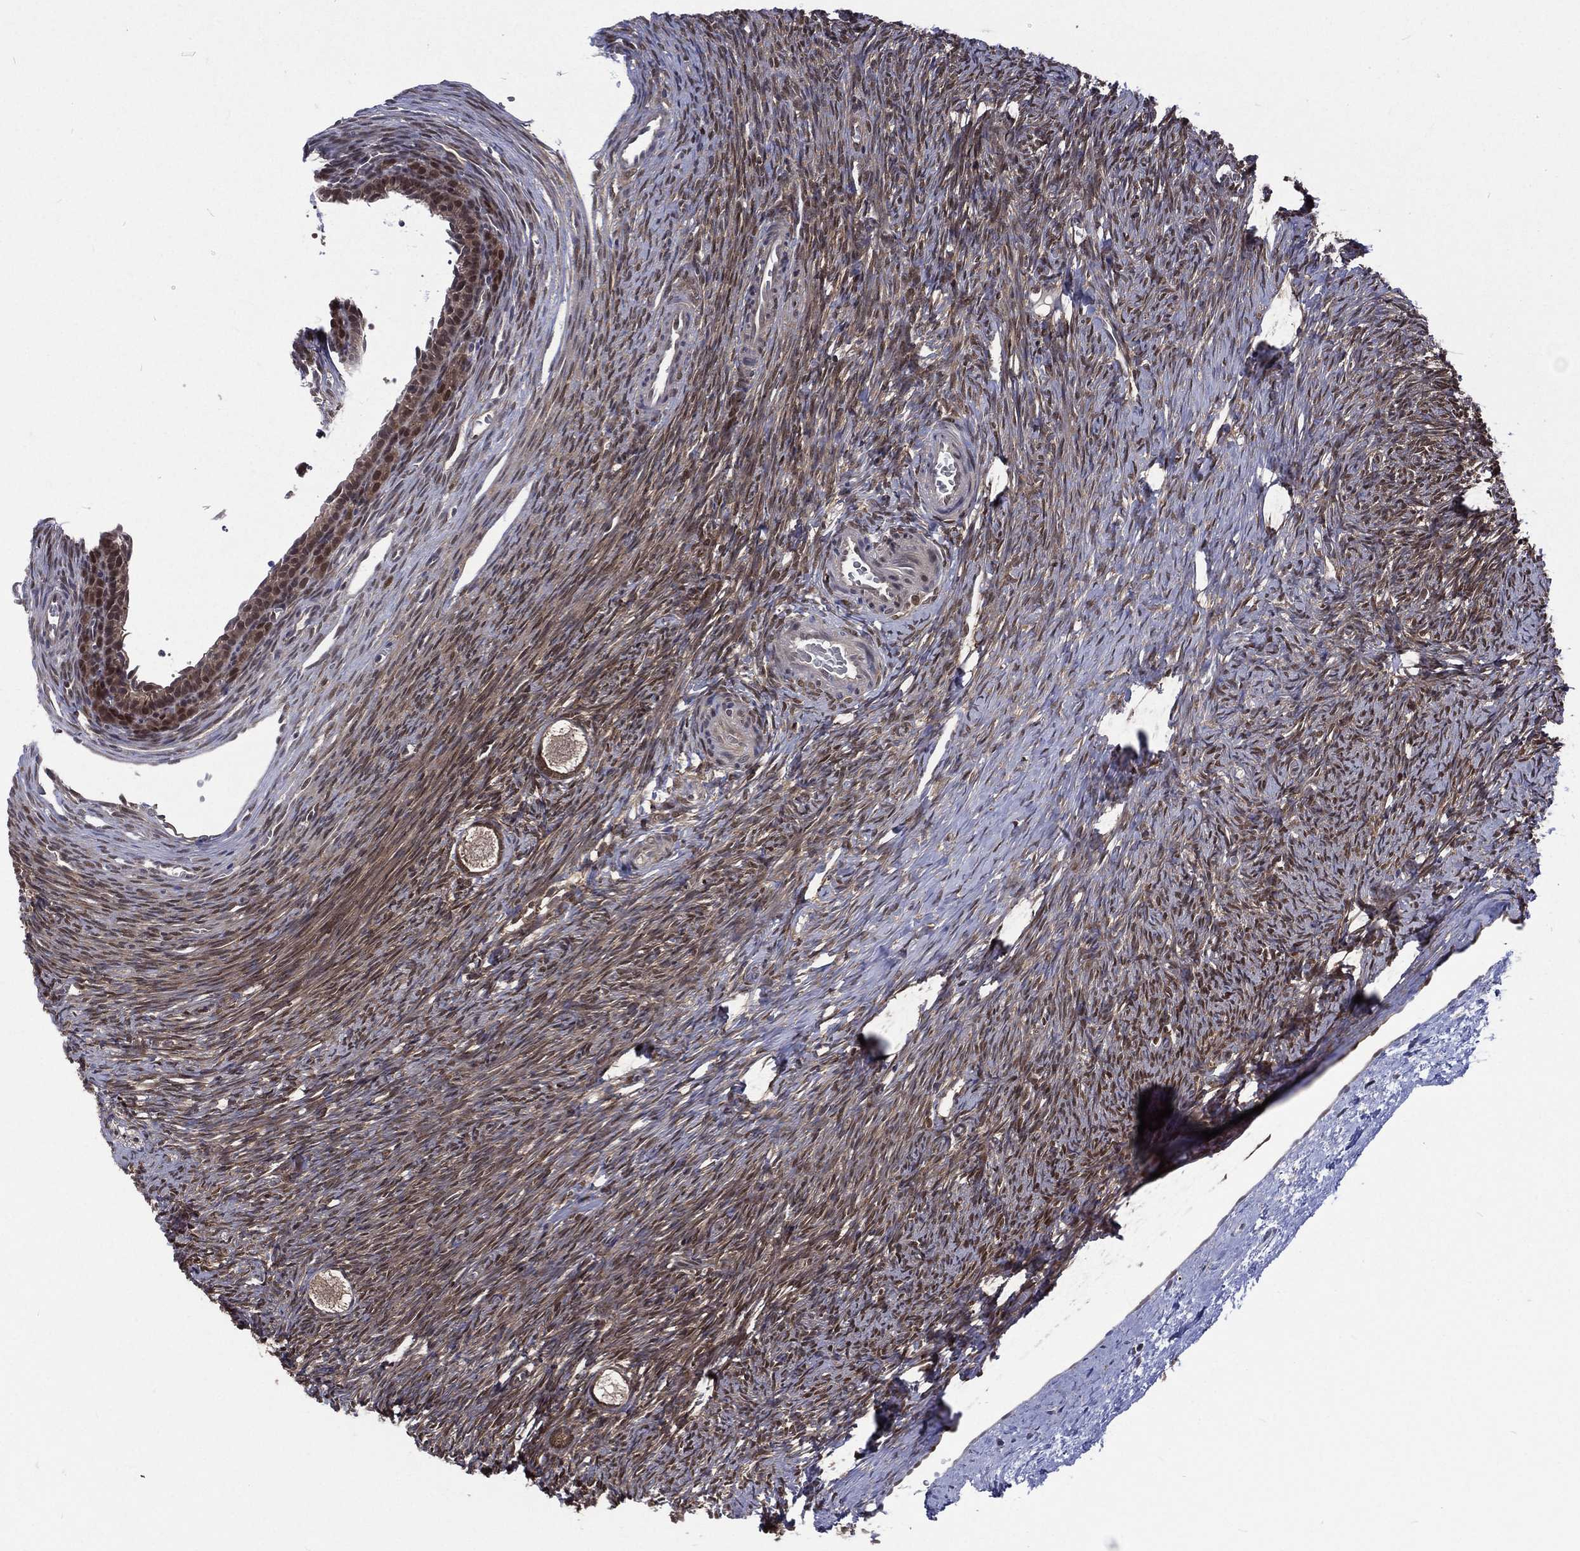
{"staining": {"intensity": "weak", "quantity": "25%-75%", "location": "cytoplasmic/membranous"}, "tissue": "ovary", "cell_type": "Follicle cells", "image_type": "normal", "snomed": [{"axis": "morphology", "description": "Normal tissue, NOS"}, {"axis": "topography", "description": "Ovary"}], "caption": "Normal ovary demonstrates weak cytoplasmic/membranous expression in approximately 25%-75% of follicle cells.", "gene": "MTAP", "patient": {"sex": "female", "age": 27}}